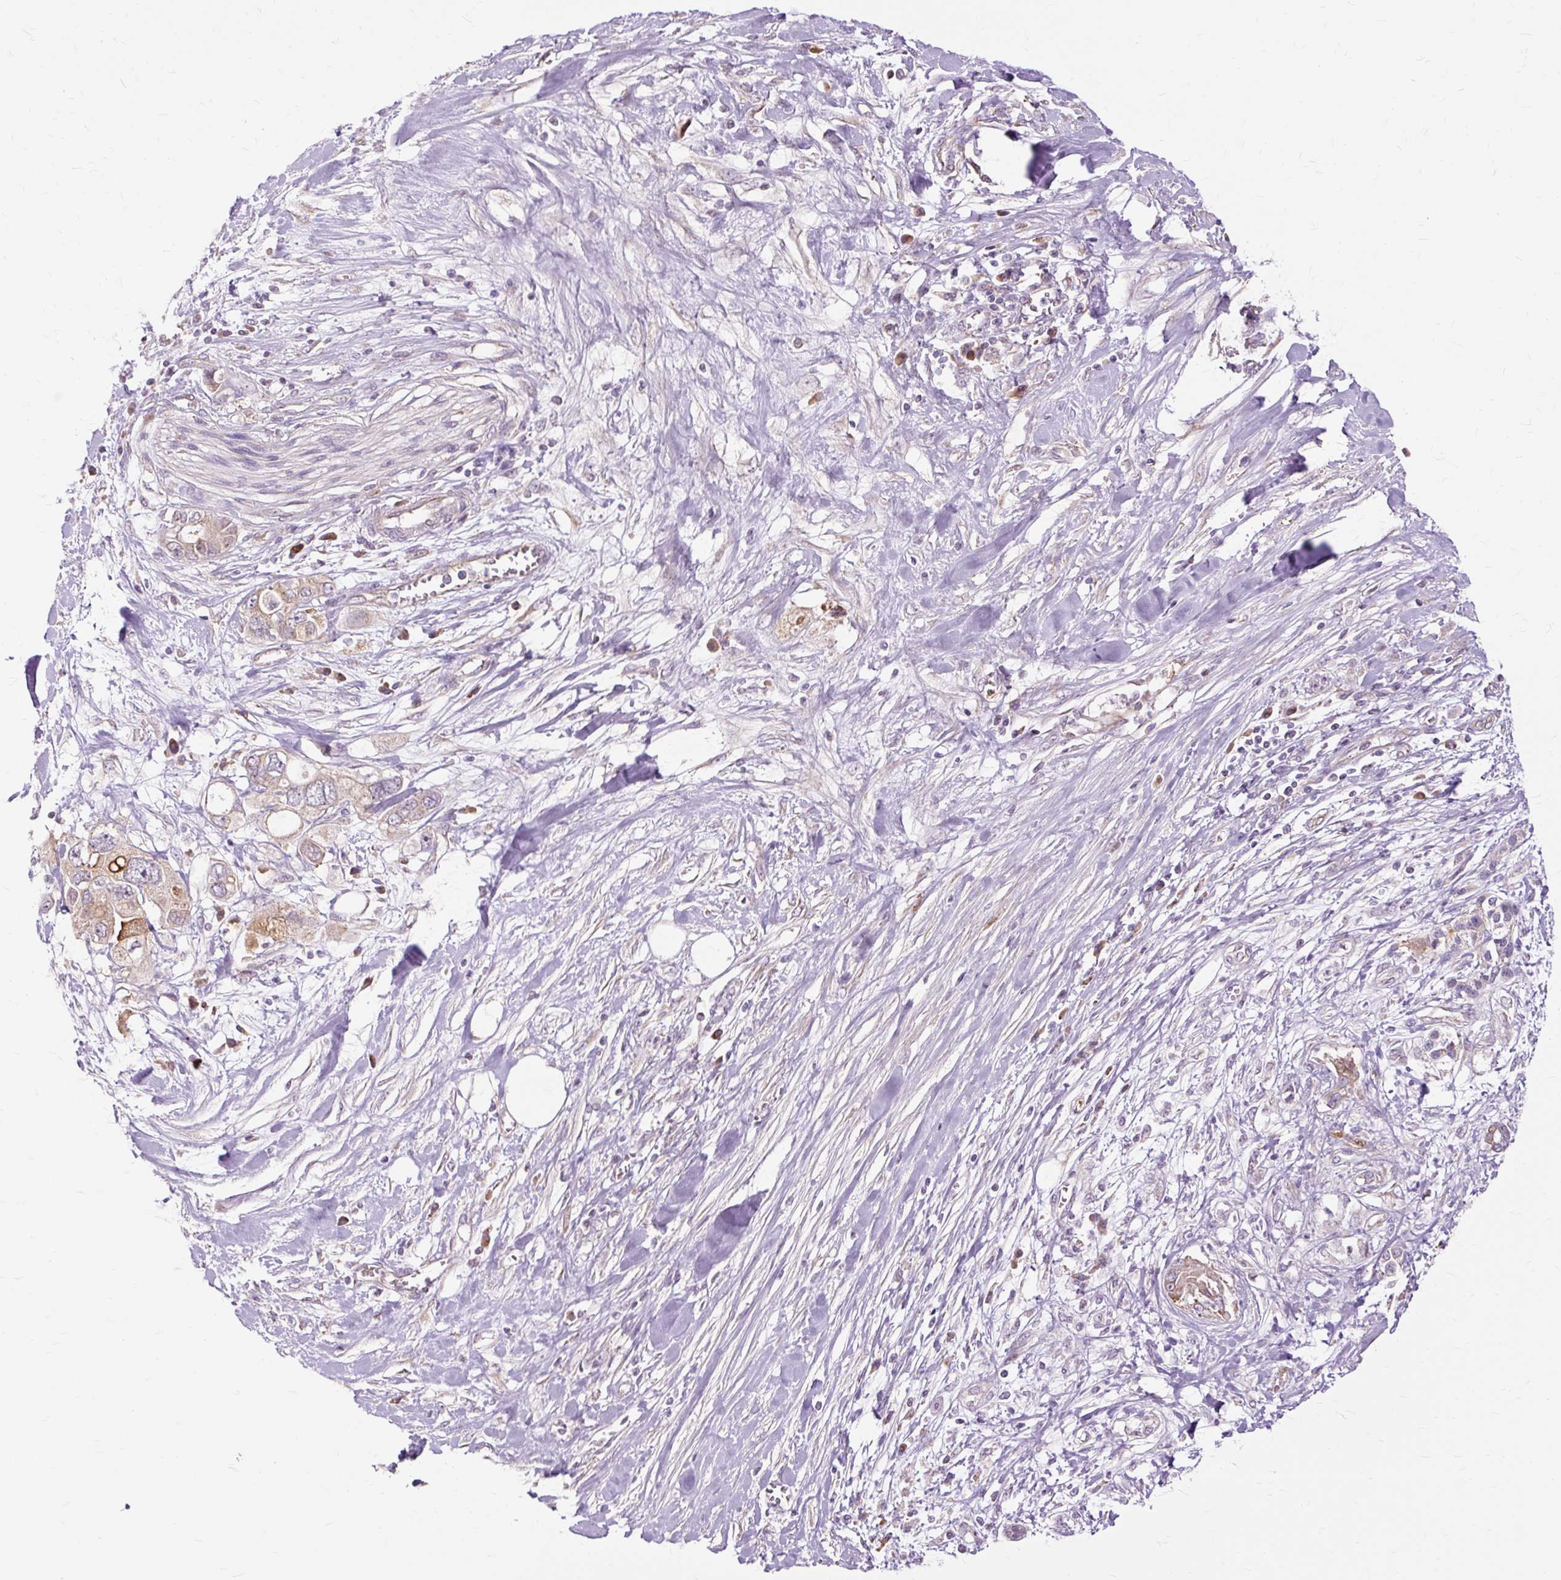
{"staining": {"intensity": "weak", "quantity": ">75%", "location": "cytoplasmic/membranous"}, "tissue": "pancreatic cancer", "cell_type": "Tumor cells", "image_type": "cancer", "snomed": [{"axis": "morphology", "description": "Adenocarcinoma, NOS"}, {"axis": "topography", "description": "Pancreas"}], "caption": "A photomicrograph showing weak cytoplasmic/membranous positivity in approximately >75% of tumor cells in adenocarcinoma (pancreatic), as visualized by brown immunohistochemical staining.", "gene": "PDZD2", "patient": {"sex": "female", "age": 56}}